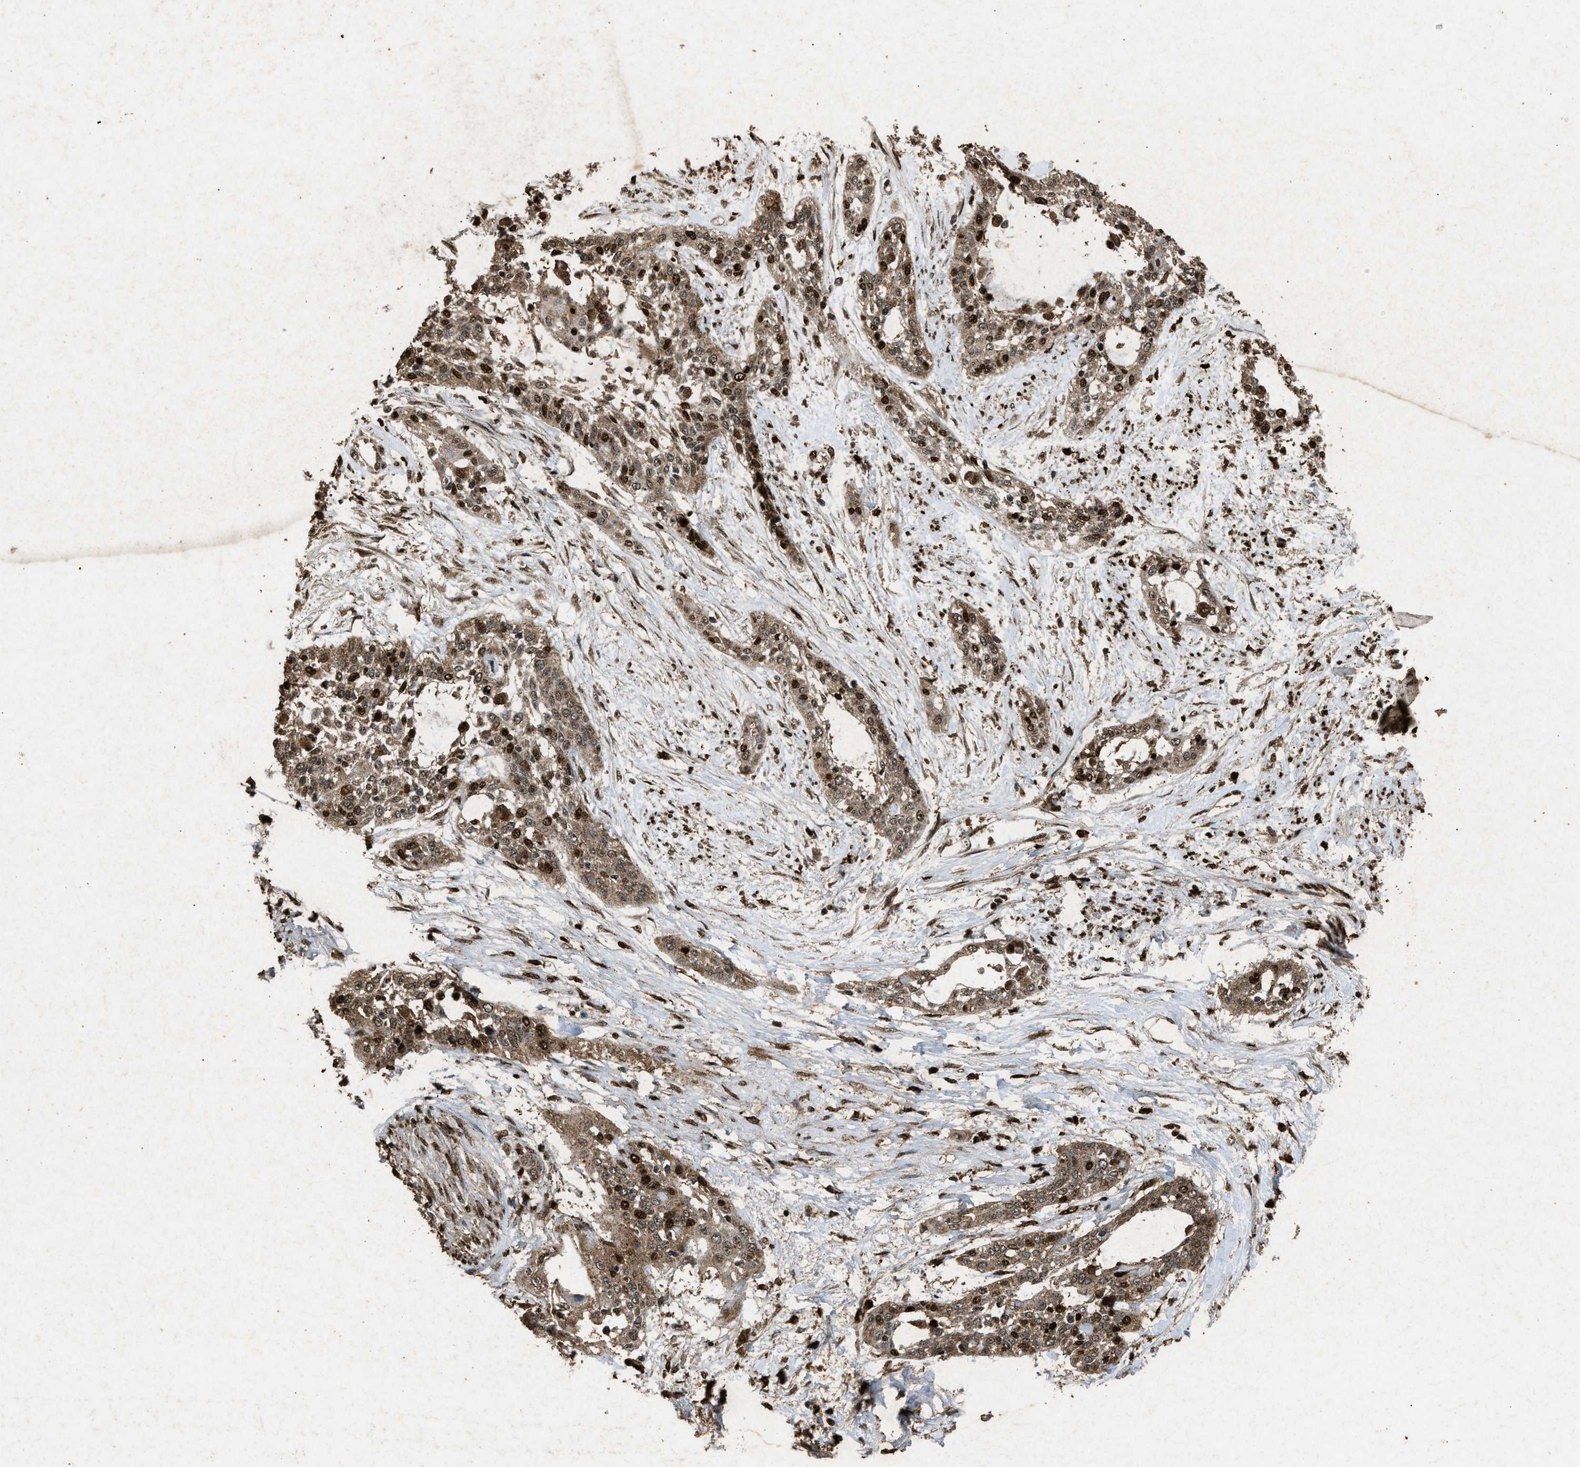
{"staining": {"intensity": "moderate", "quantity": ">75%", "location": "cytoplasmic/membranous,nuclear"}, "tissue": "cervical cancer", "cell_type": "Tumor cells", "image_type": "cancer", "snomed": [{"axis": "morphology", "description": "Squamous cell carcinoma, NOS"}, {"axis": "topography", "description": "Cervix"}], "caption": "IHC of squamous cell carcinoma (cervical) exhibits medium levels of moderate cytoplasmic/membranous and nuclear expression in approximately >75% of tumor cells. The staining is performed using DAB (3,3'-diaminobenzidine) brown chromogen to label protein expression. The nuclei are counter-stained blue using hematoxylin.", "gene": "PSMD1", "patient": {"sex": "female", "age": 57}}